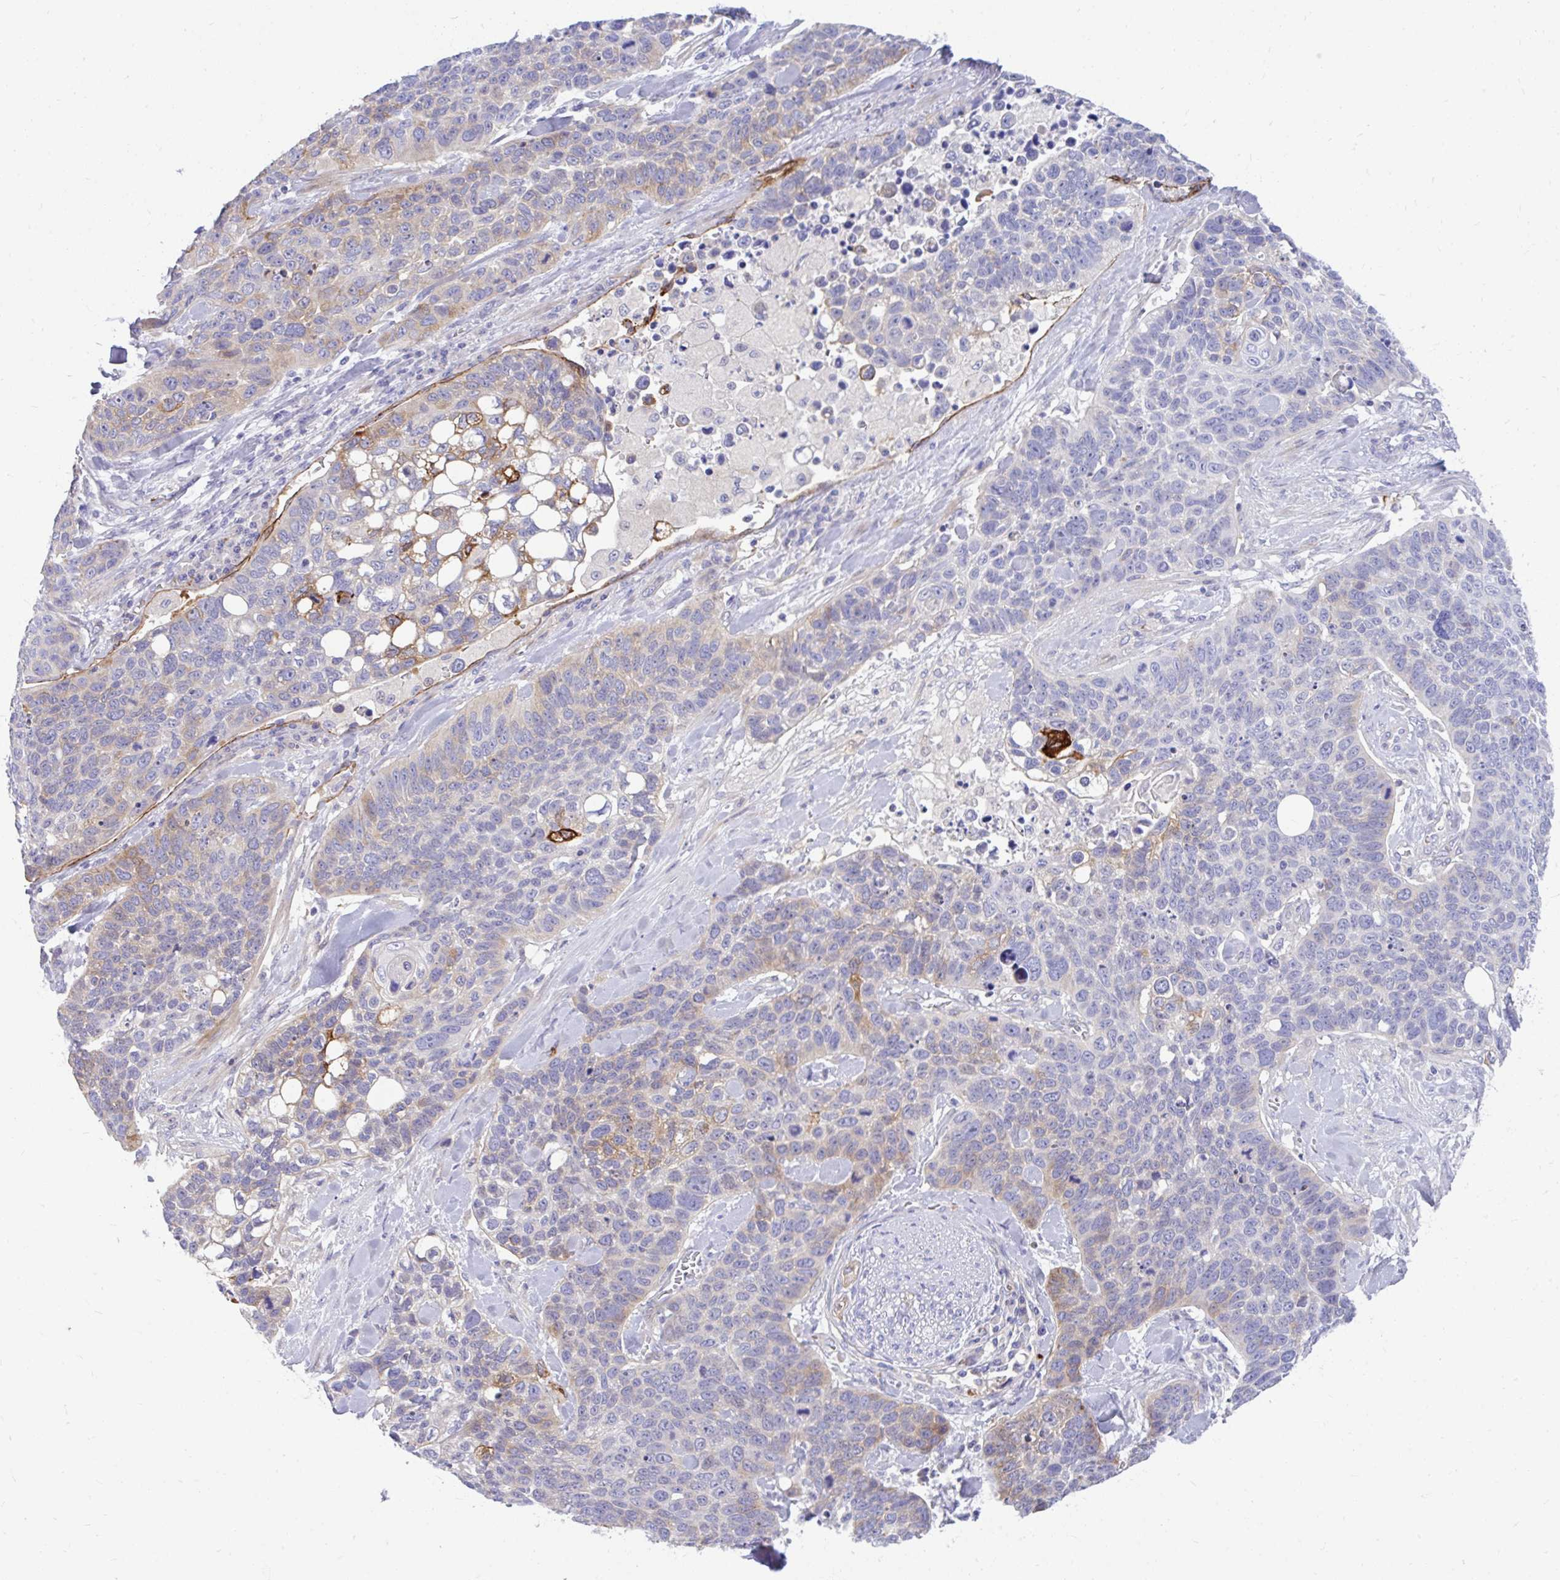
{"staining": {"intensity": "moderate", "quantity": "<25%", "location": "cytoplasmic/membranous"}, "tissue": "lung cancer", "cell_type": "Tumor cells", "image_type": "cancer", "snomed": [{"axis": "morphology", "description": "Squamous cell carcinoma, NOS"}, {"axis": "topography", "description": "Lung"}], "caption": "A brown stain shows moderate cytoplasmic/membranous positivity of a protein in human lung cancer tumor cells.", "gene": "ESPNL", "patient": {"sex": "male", "age": 62}}